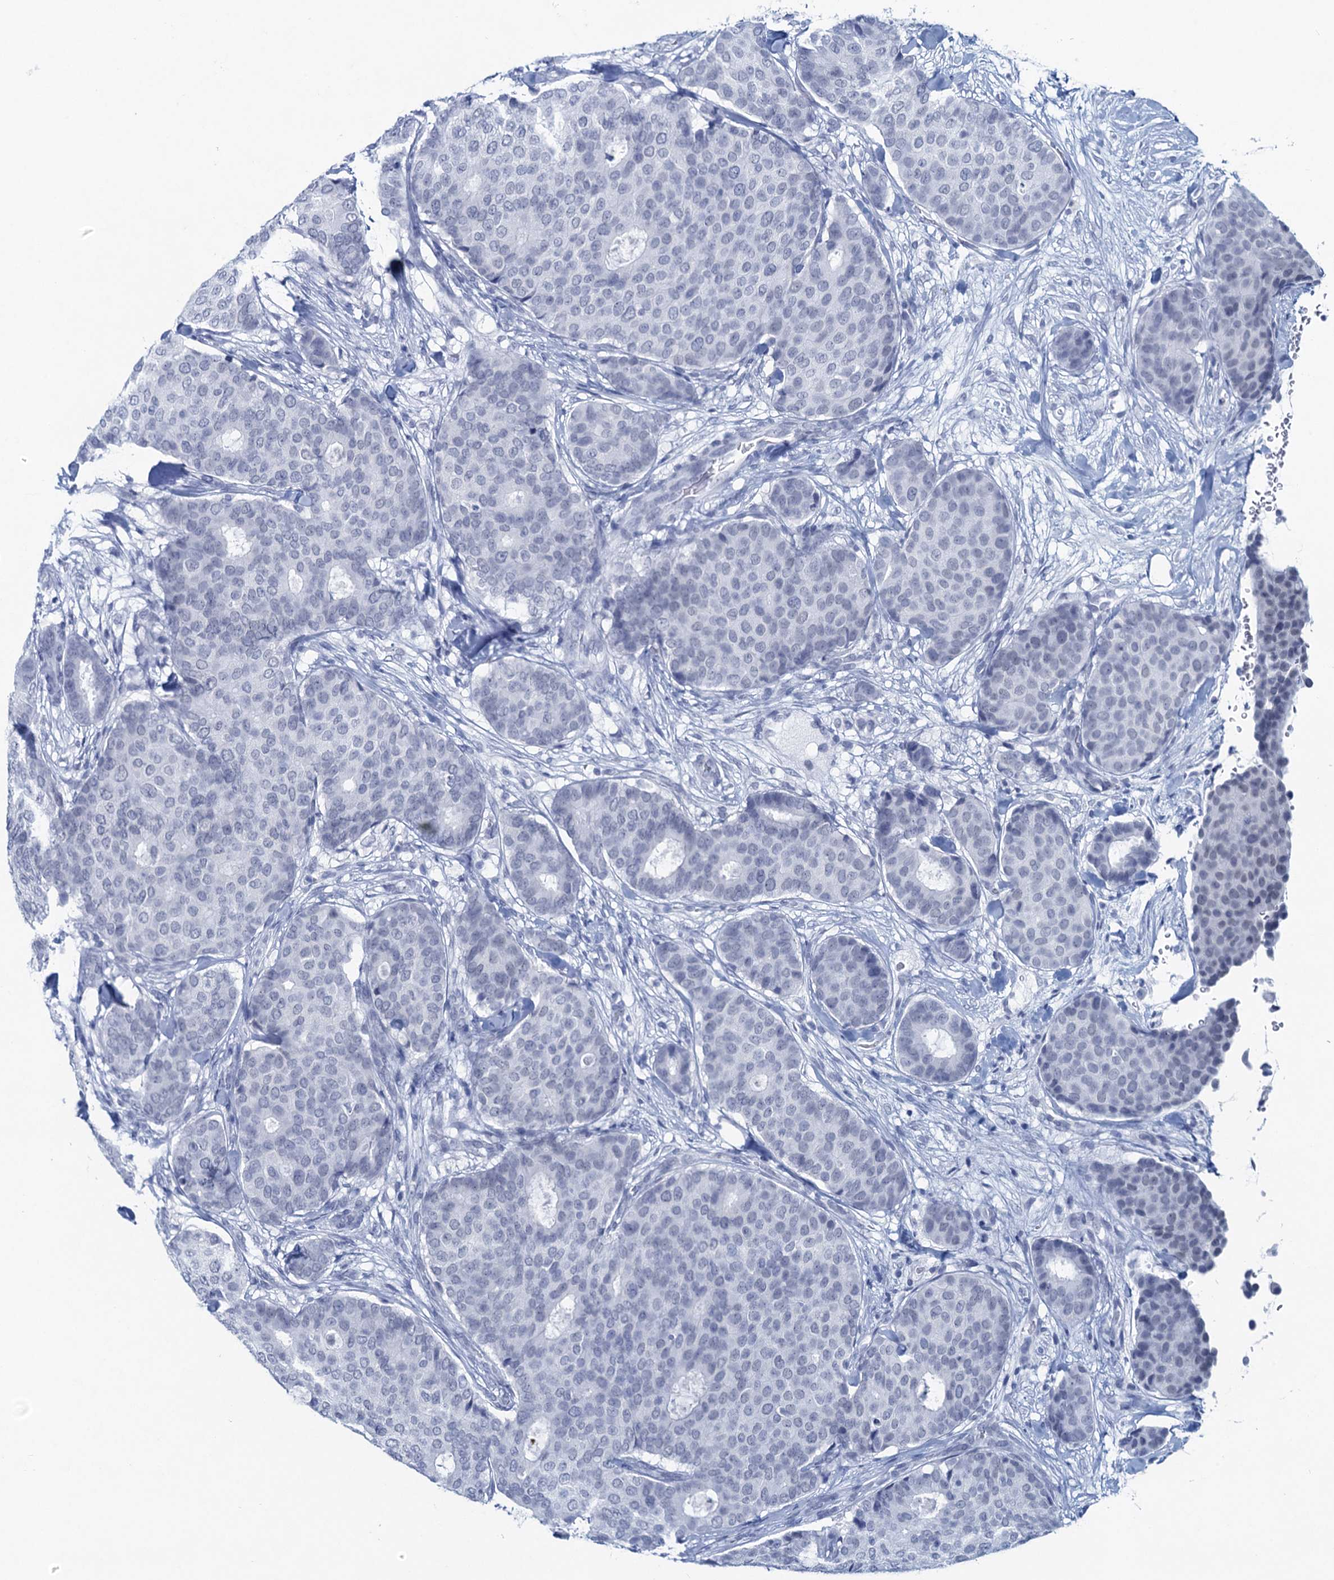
{"staining": {"intensity": "negative", "quantity": "none", "location": "none"}, "tissue": "breast cancer", "cell_type": "Tumor cells", "image_type": "cancer", "snomed": [{"axis": "morphology", "description": "Duct carcinoma"}, {"axis": "topography", "description": "Breast"}], "caption": "Immunohistochemical staining of breast invasive ductal carcinoma displays no significant staining in tumor cells.", "gene": "HAPSTR1", "patient": {"sex": "female", "age": 75}}